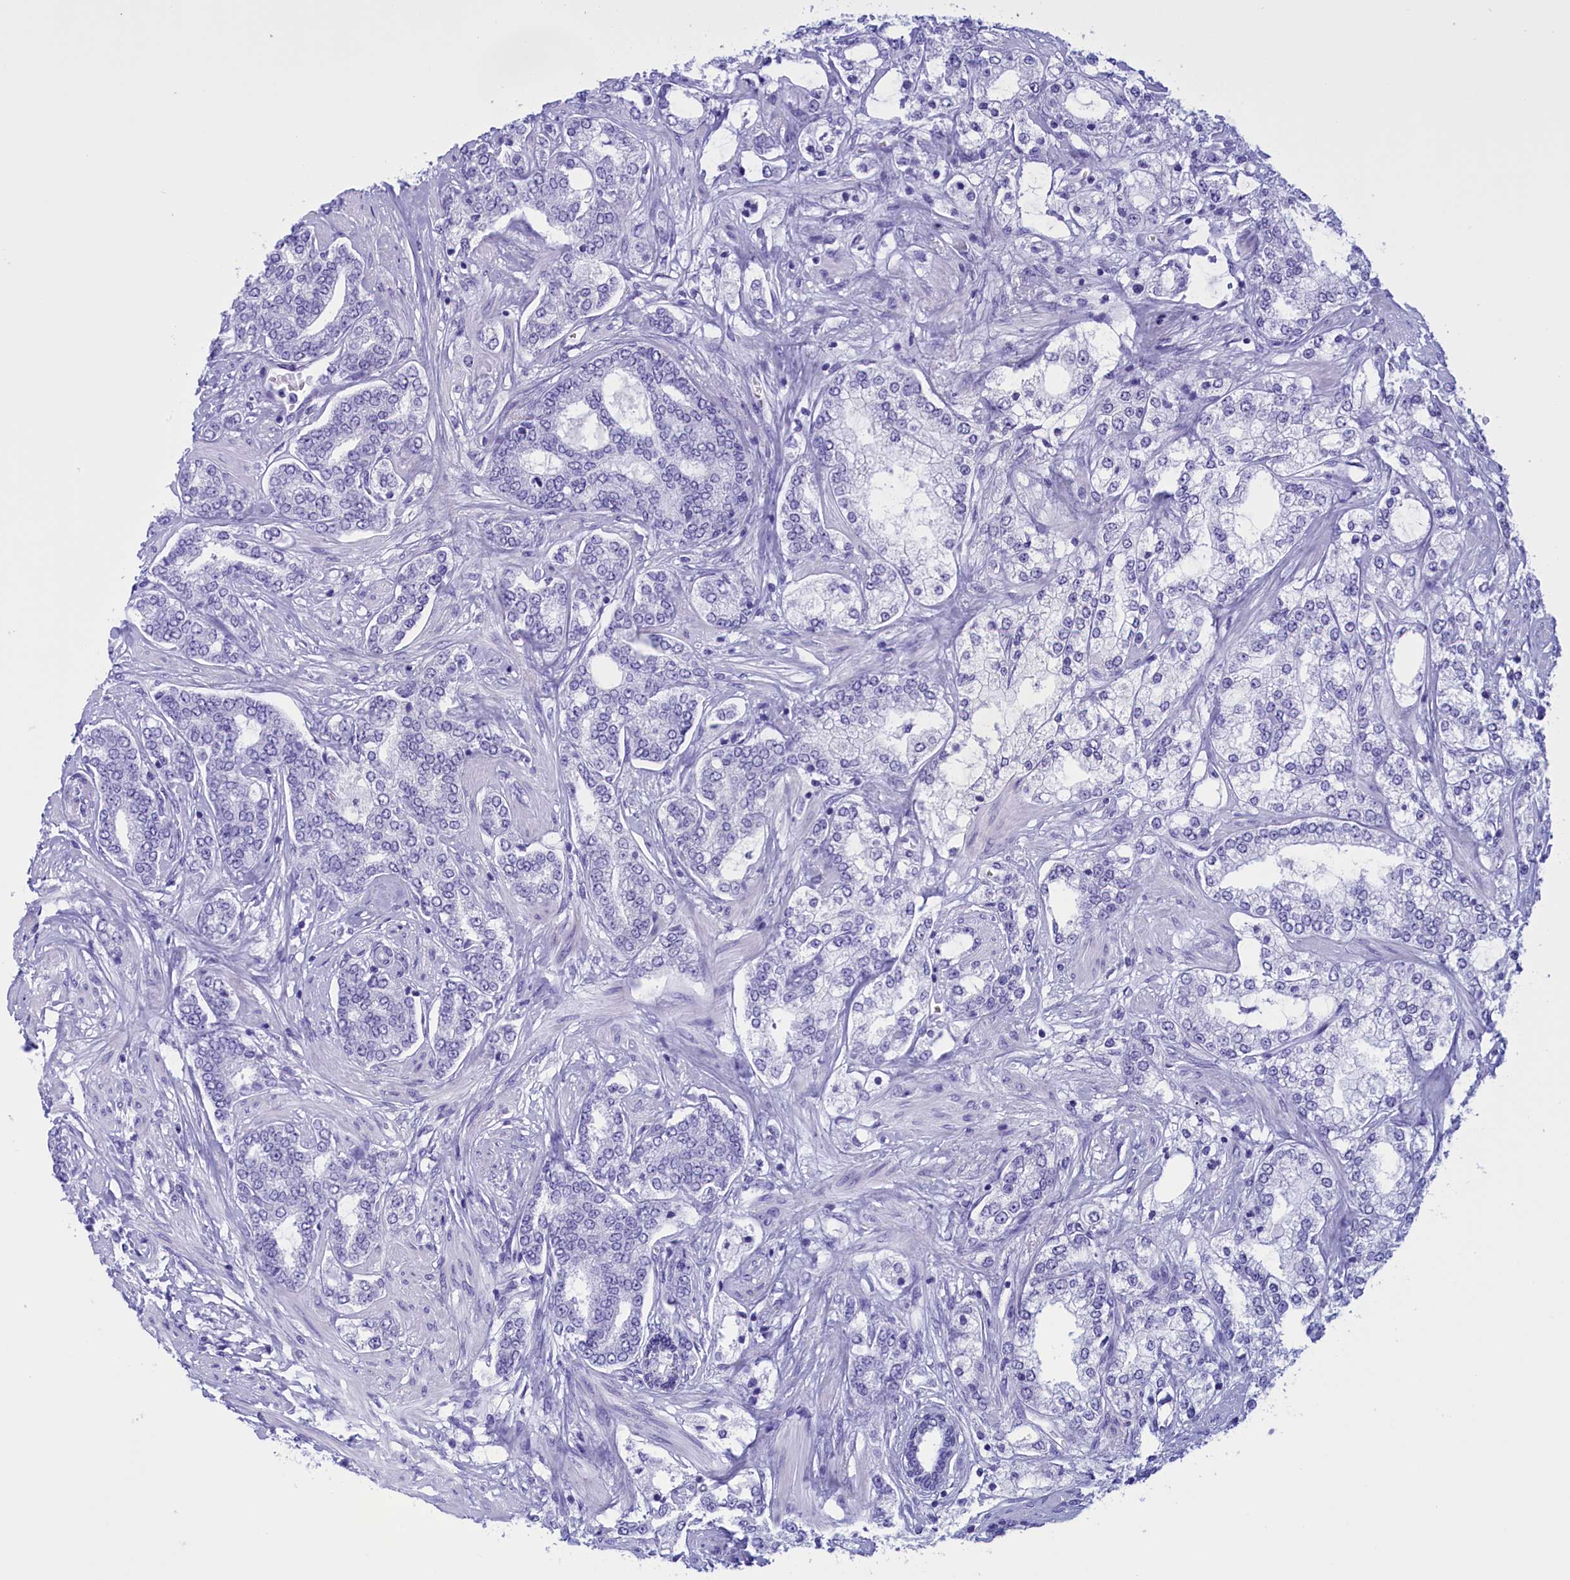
{"staining": {"intensity": "negative", "quantity": "none", "location": "none"}, "tissue": "prostate cancer", "cell_type": "Tumor cells", "image_type": "cancer", "snomed": [{"axis": "morphology", "description": "Adenocarcinoma, High grade"}, {"axis": "topography", "description": "Prostate"}], "caption": "This is an immunohistochemistry photomicrograph of human adenocarcinoma (high-grade) (prostate). There is no expression in tumor cells.", "gene": "BRI3", "patient": {"sex": "male", "age": 64}}